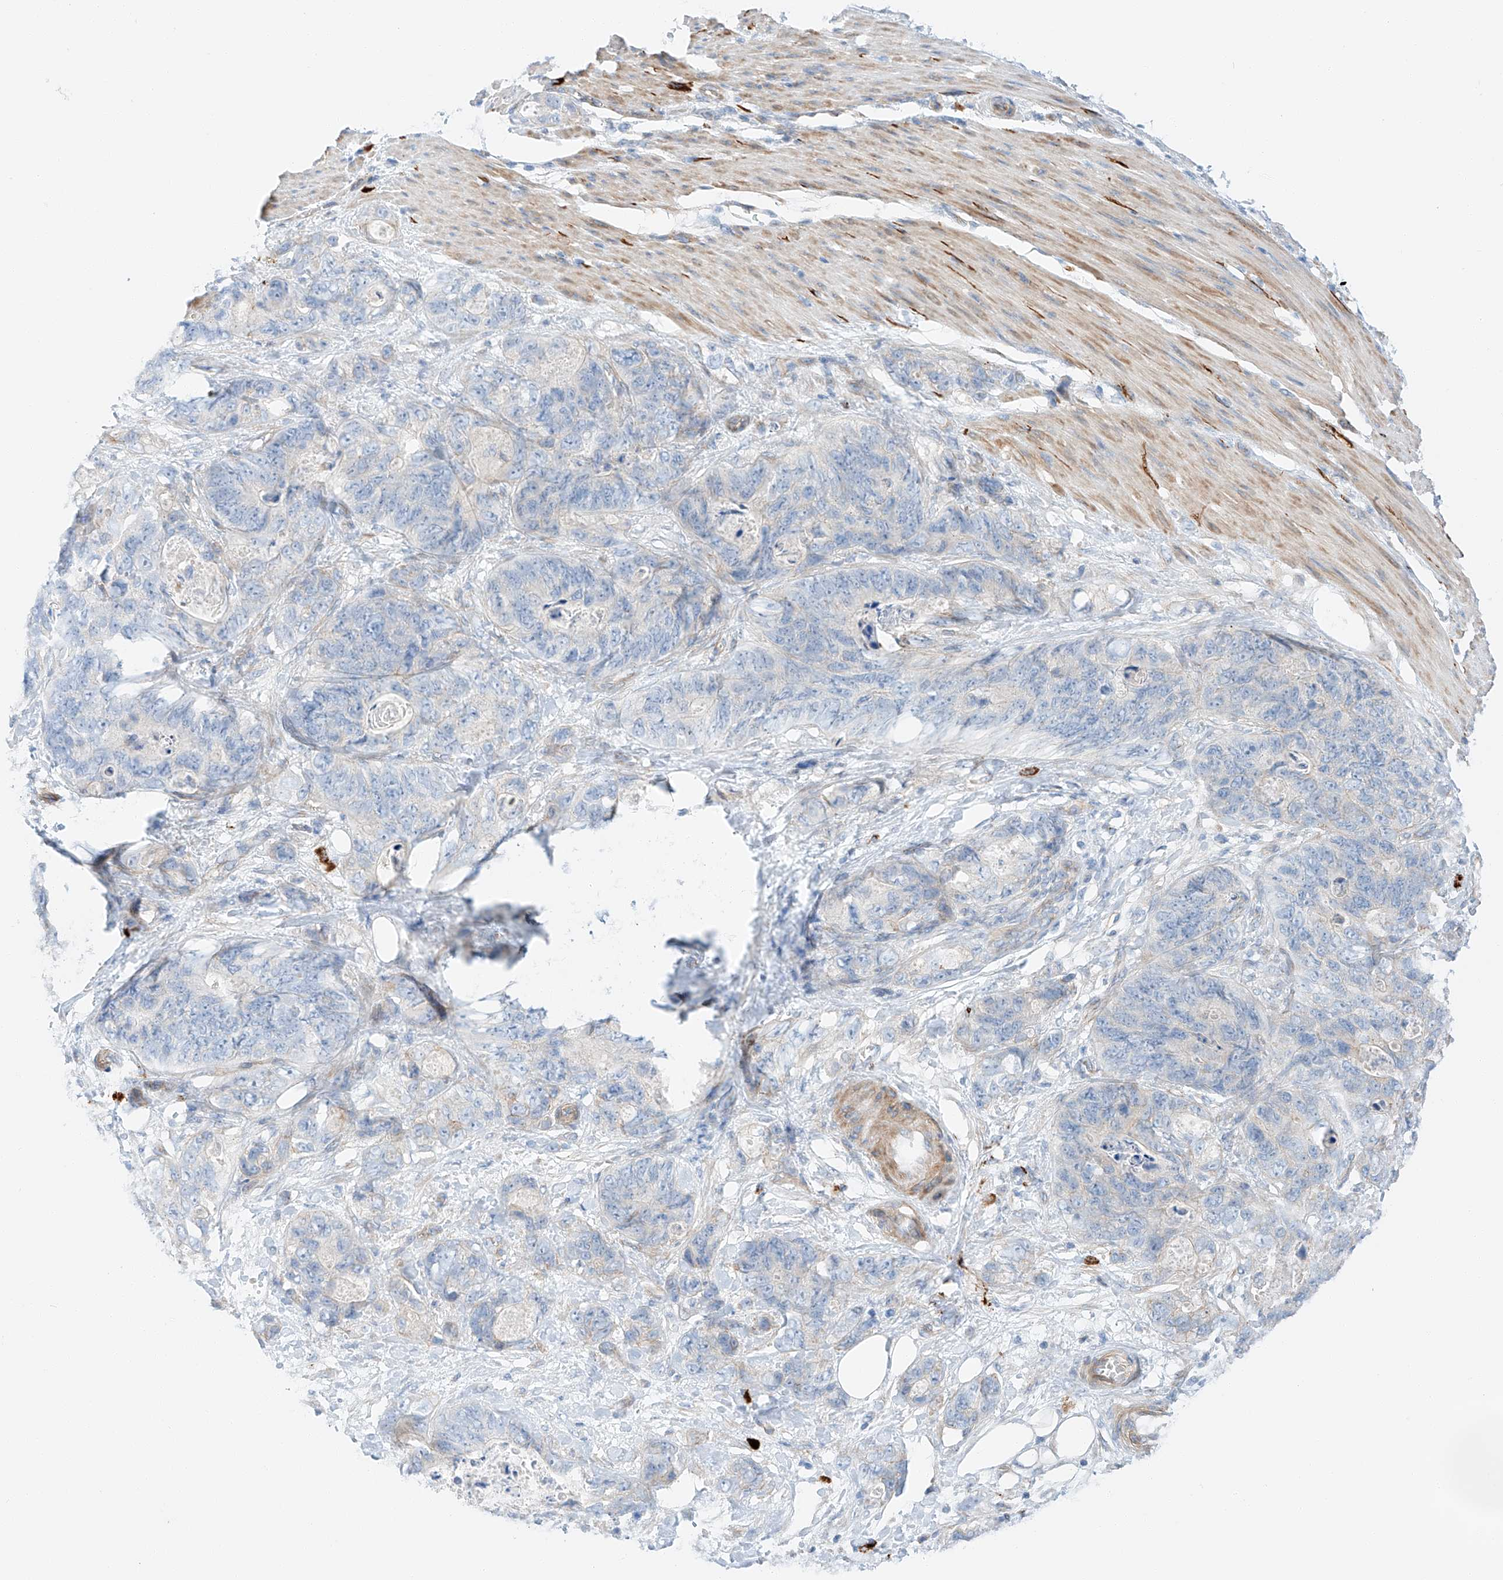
{"staining": {"intensity": "negative", "quantity": "none", "location": "none"}, "tissue": "stomach cancer", "cell_type": "Tumor cells", "image_type": "cancer", "snomed": [{"axis": "morphology", "description": "Normal tissue, NOS"}, {"axis": "morphology", "description": "Adenocarcinoma, NOS"}, {"axis": "topography", "description": "Stomach"}], "caption": "This is an IHC micrograph of adenocarcinoma (stomach). There is no staining in tumor cells.", "gene": "MINDY4", "patient": {"sex": "female", "age": 89}}